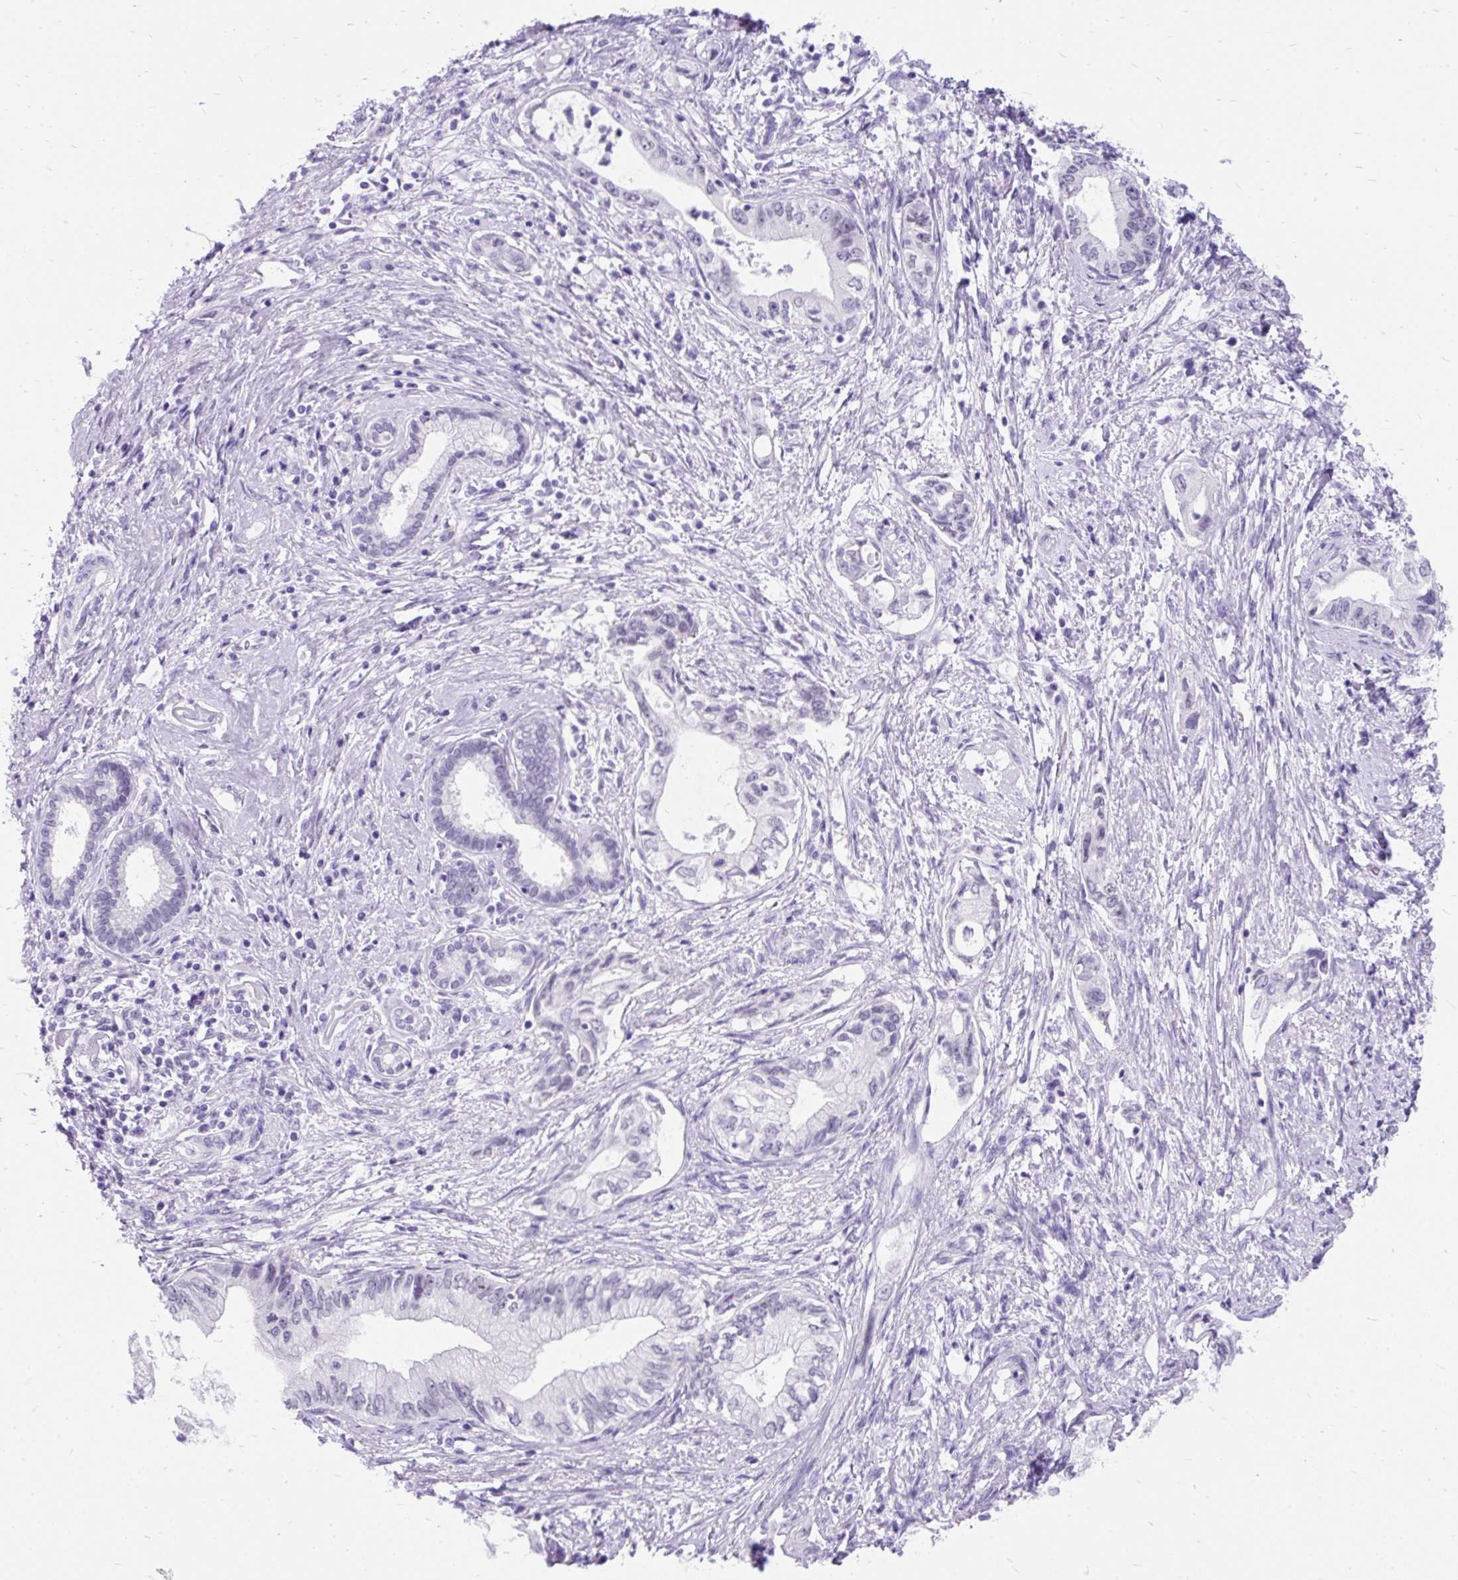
{"staining": {"intensity": "negative", "quantity": "none", "location": "none"}, "tissue": "pancreatic cancer", "cell_type": "Tumor cells", "image_type": "cancer", "snomed": [{"axis": "morphology", "description": "Adenocarcinoma, NOS"}, {"axis": "topography", "description": "Pancreas"}], "caption": "DAB immunohistochemical staining of pancreatic adenocarcinoma displays no significant positivity in tumor cells.", "gene": "SCGB1A1", "patient": {"sex": "female", "age": 73}}